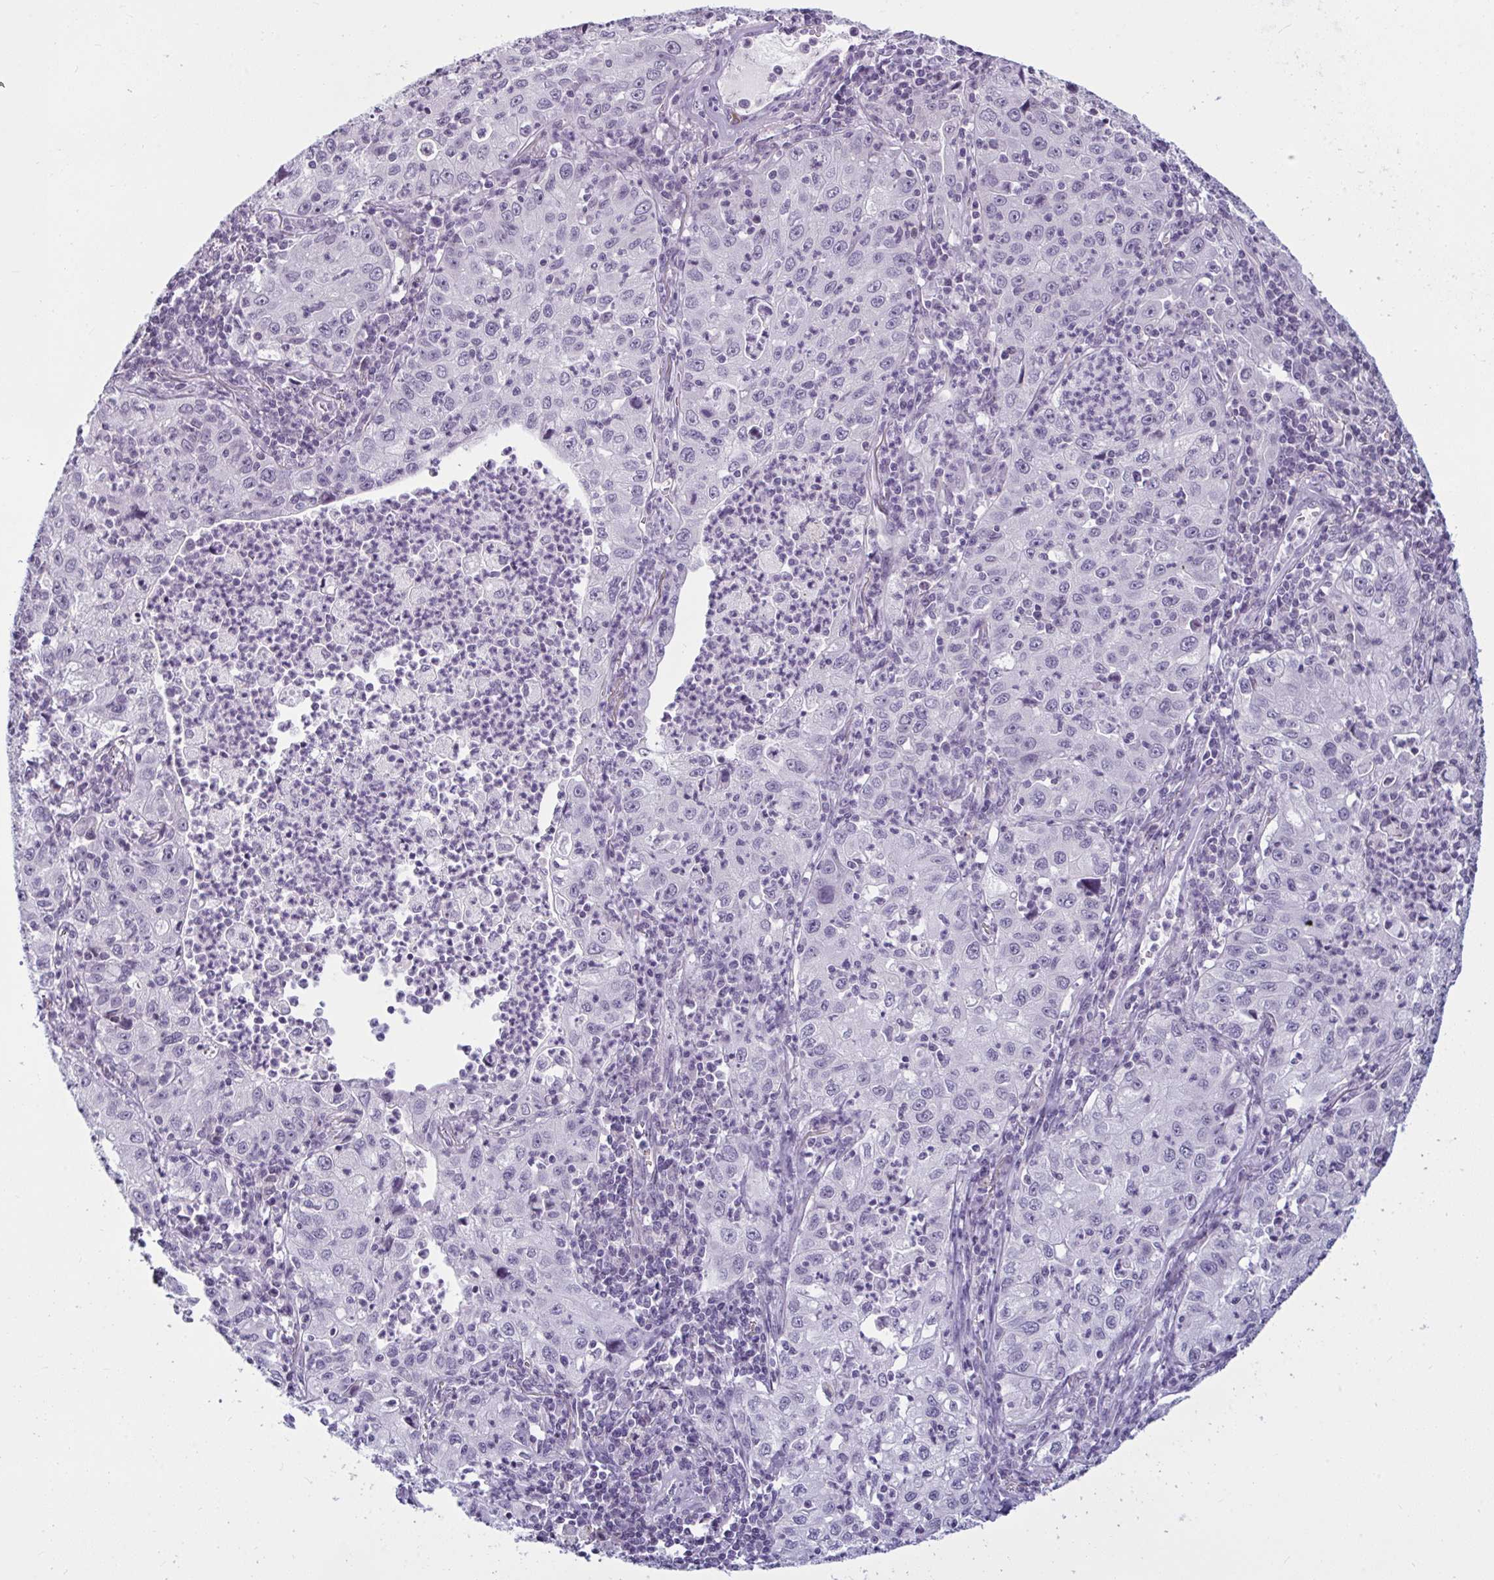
{"staining": {"intensity": "negative", "quantity": "none", "location": "none"}, "tissue": "lung cancer", "cell_type": "Tumor cells", "image_type": "cancer", "snomed": [{"axis": "morphology", "description": "Squamous cell carcinoma, NOS"}, {"axis": "topography", "description": "Lung"}], "caption": "An immunohistochemistry image of squamous cell carcinoma (lung) is shown. There is no staining in tumor cells of squamous cell carcinoma (lung).", "gene": "TBC1D4", "patient": {"sex": "male", "age": 71}}